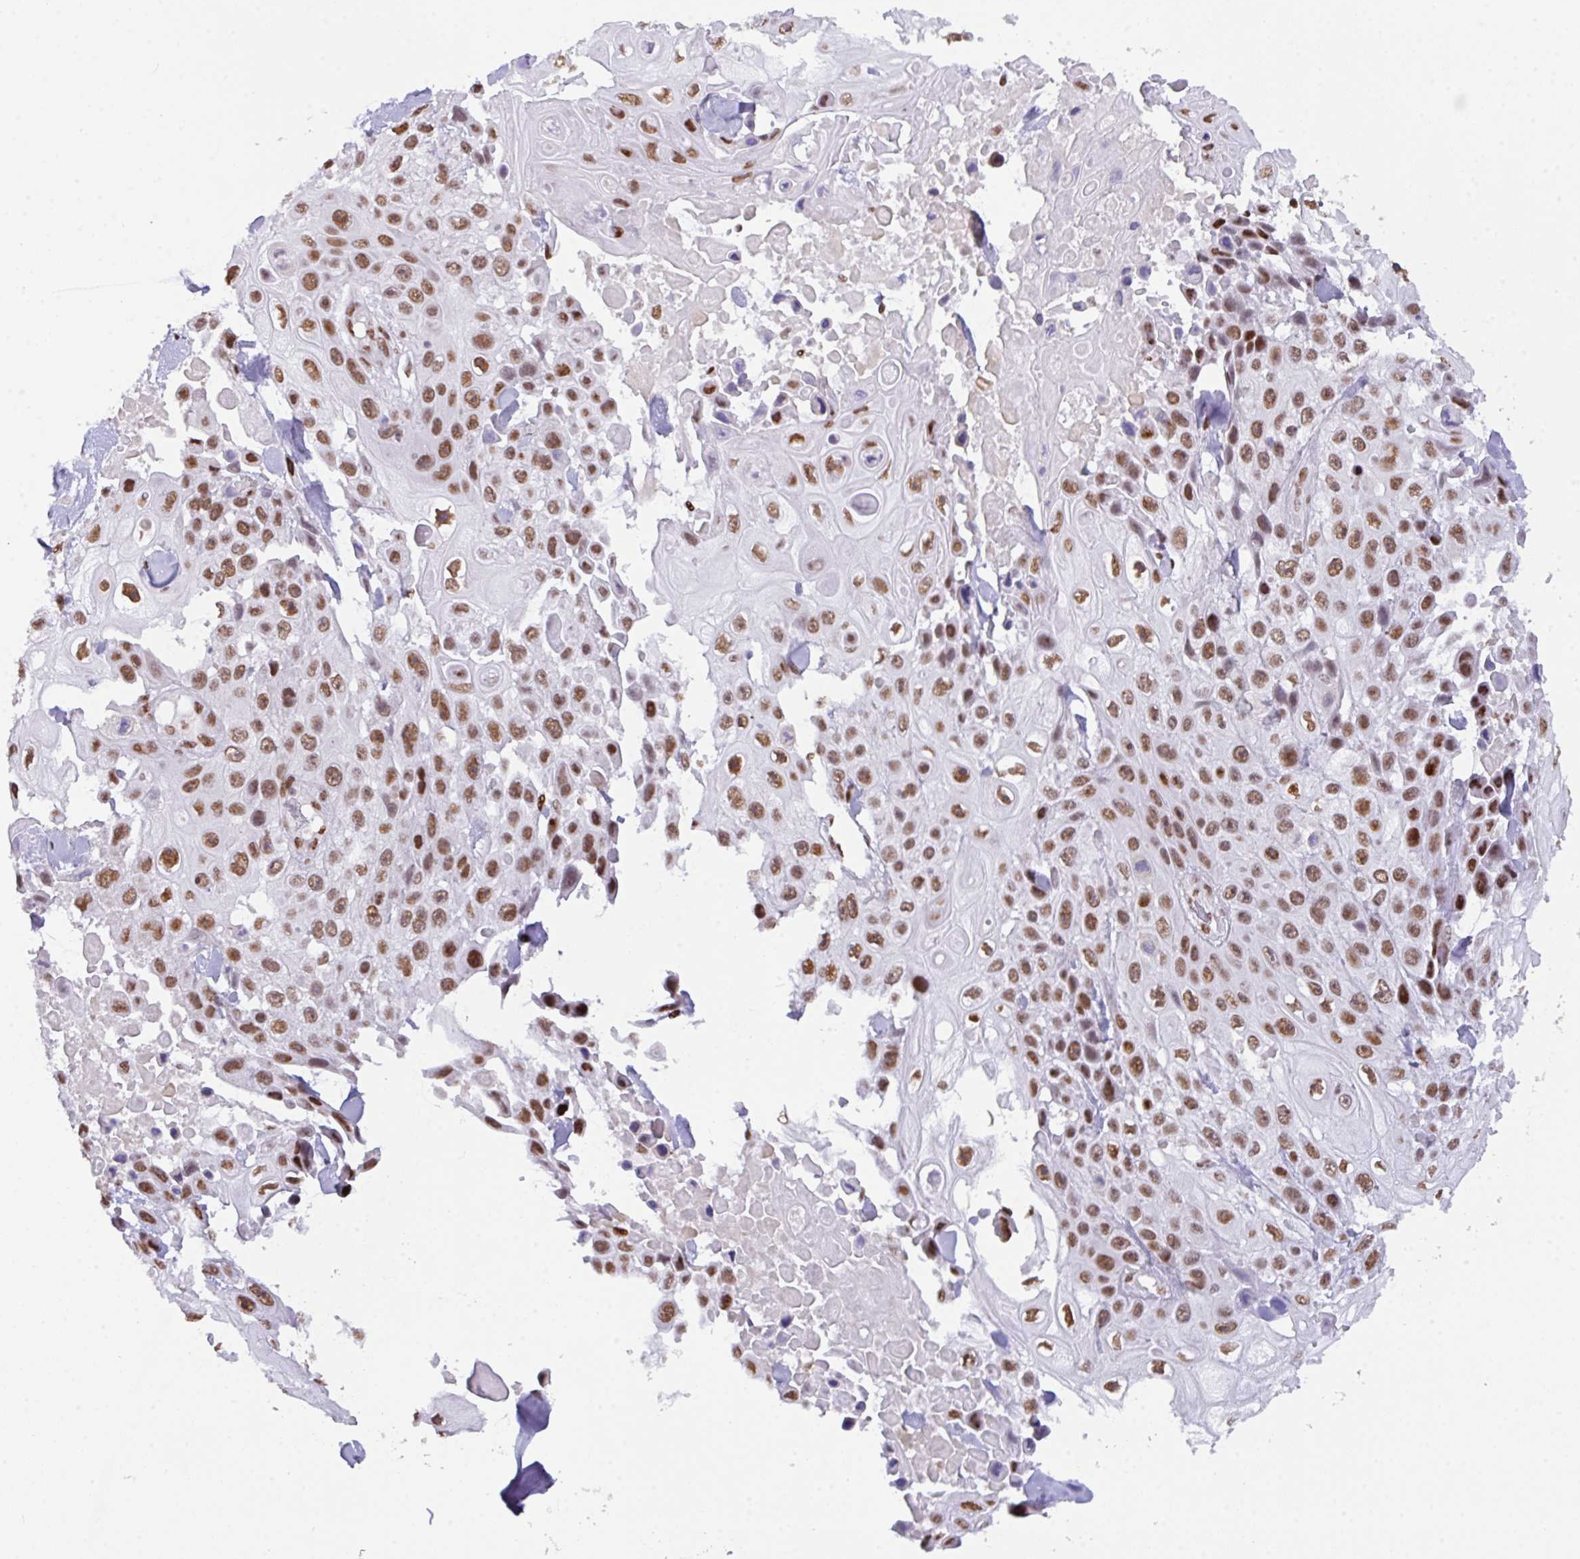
{"staining": {"intensity": "moderate", "quantity": ">75%", "location": "nuclear"}, "tissue": "skin cancer", "cell_type": "Tumor cells", "image_type": "cancer", "snomed": [{"axis": "morphology", "description": "Squamous cell carcinoma, NOS"}, {"axis": "topography", "description": "Skin"}], "caption": "There is medium levels of moderate nuclear staining in tumor cells of skin squamous cell carcinoma, as demonstrated by immunohistochemical staining (brown color).", "gene": "CLP1", "patient": {"sex": "male", "age": 82}}